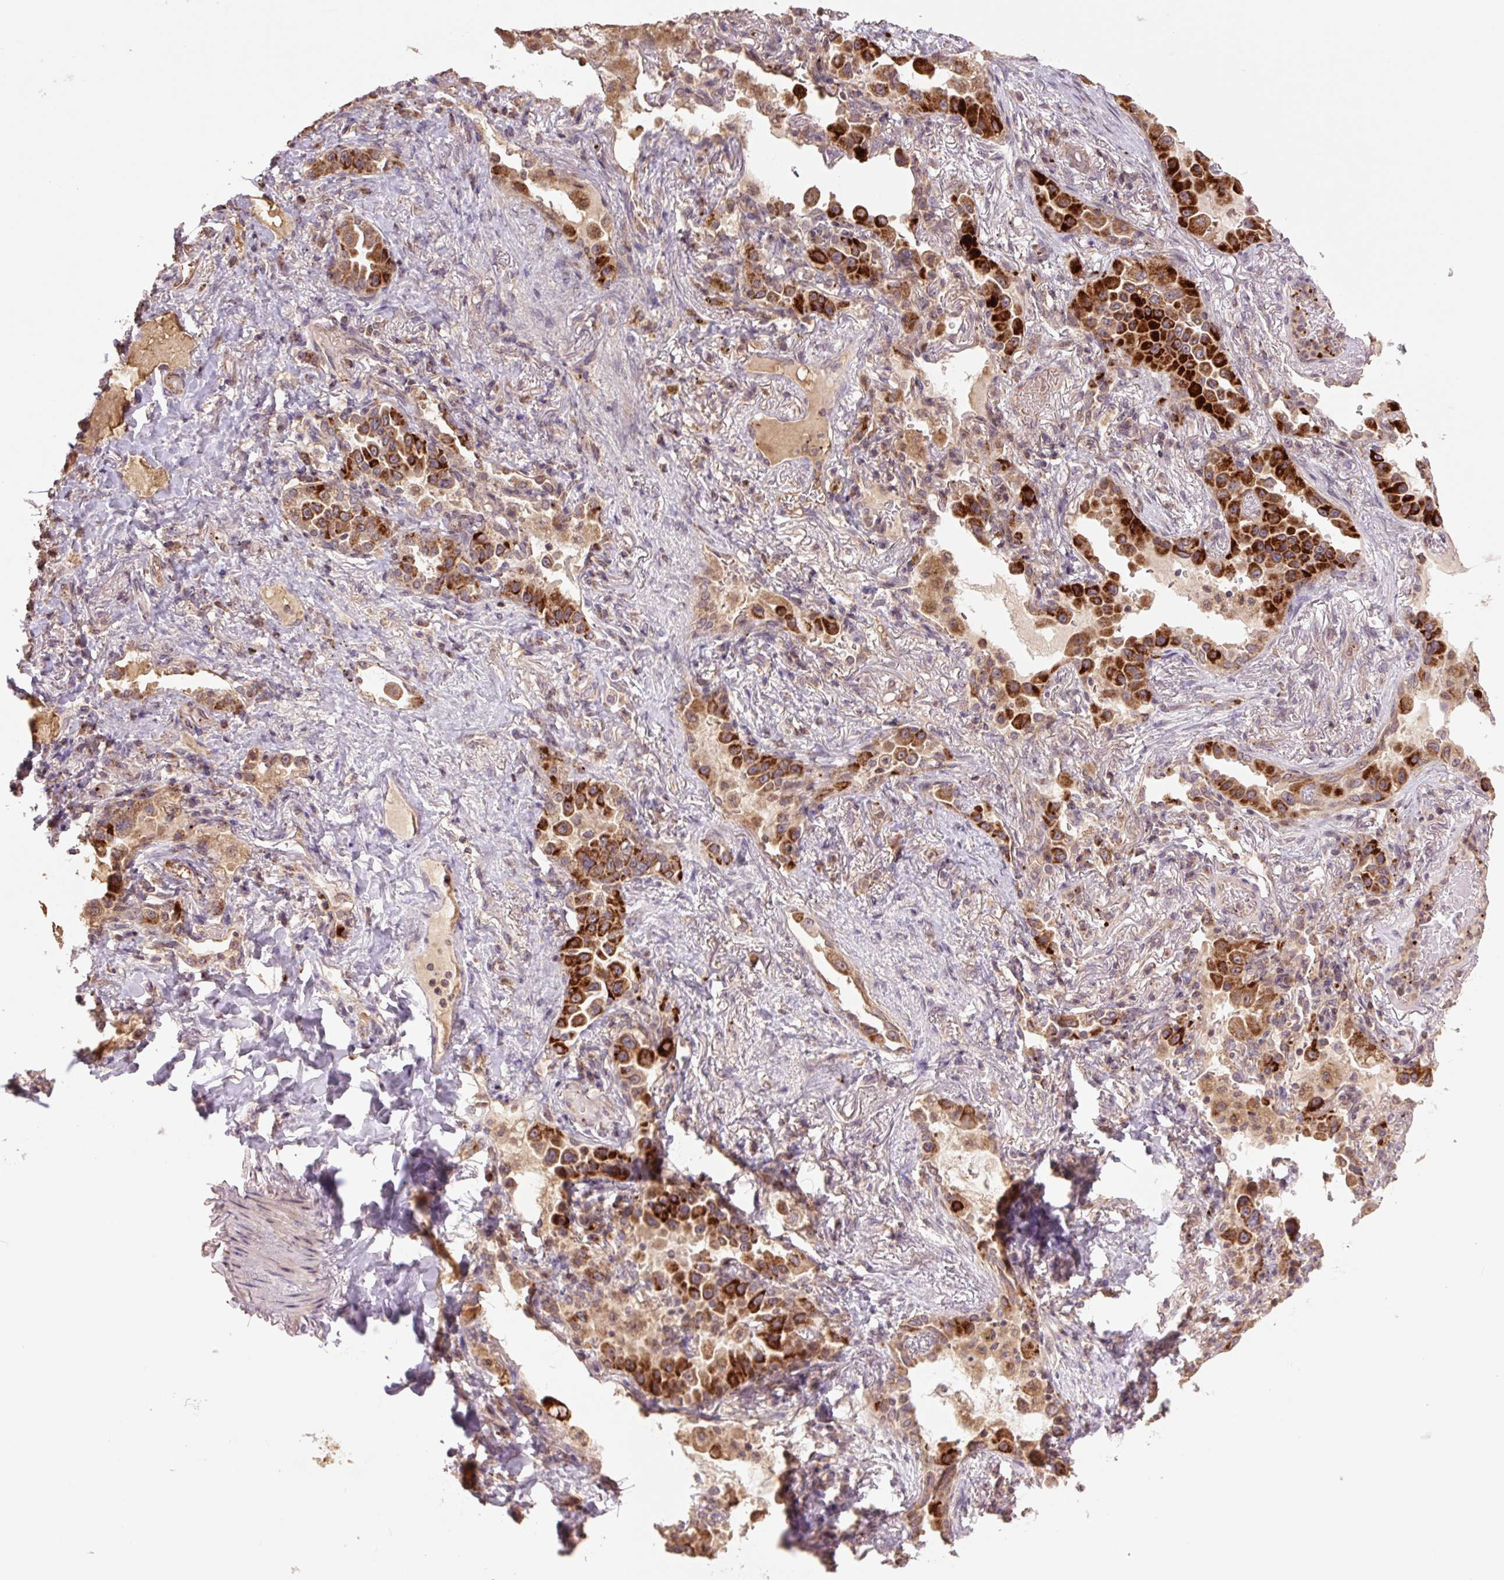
{"staining": {"intensity": "strong", "quantity": ">75%", "location": "cytoplasmic/membranous"}, "tissue": "lung cancer", "cell_type": "Tumor cells", "image_type": "cancer", "snomed": [{"axis": "morphology", "description": "Squamous cell carcinoma, NOS"}, {"axis": "topography", "description": "Lung"}], "caption": "Tumor cells demonstrate high levels of strong cytoplasmic/membranous positivity in about >75% of cells in human lung cancer (squamous cell carcinoma).", "gene": "TMEM160", "patient": {"sex": "male", "age": 74}}